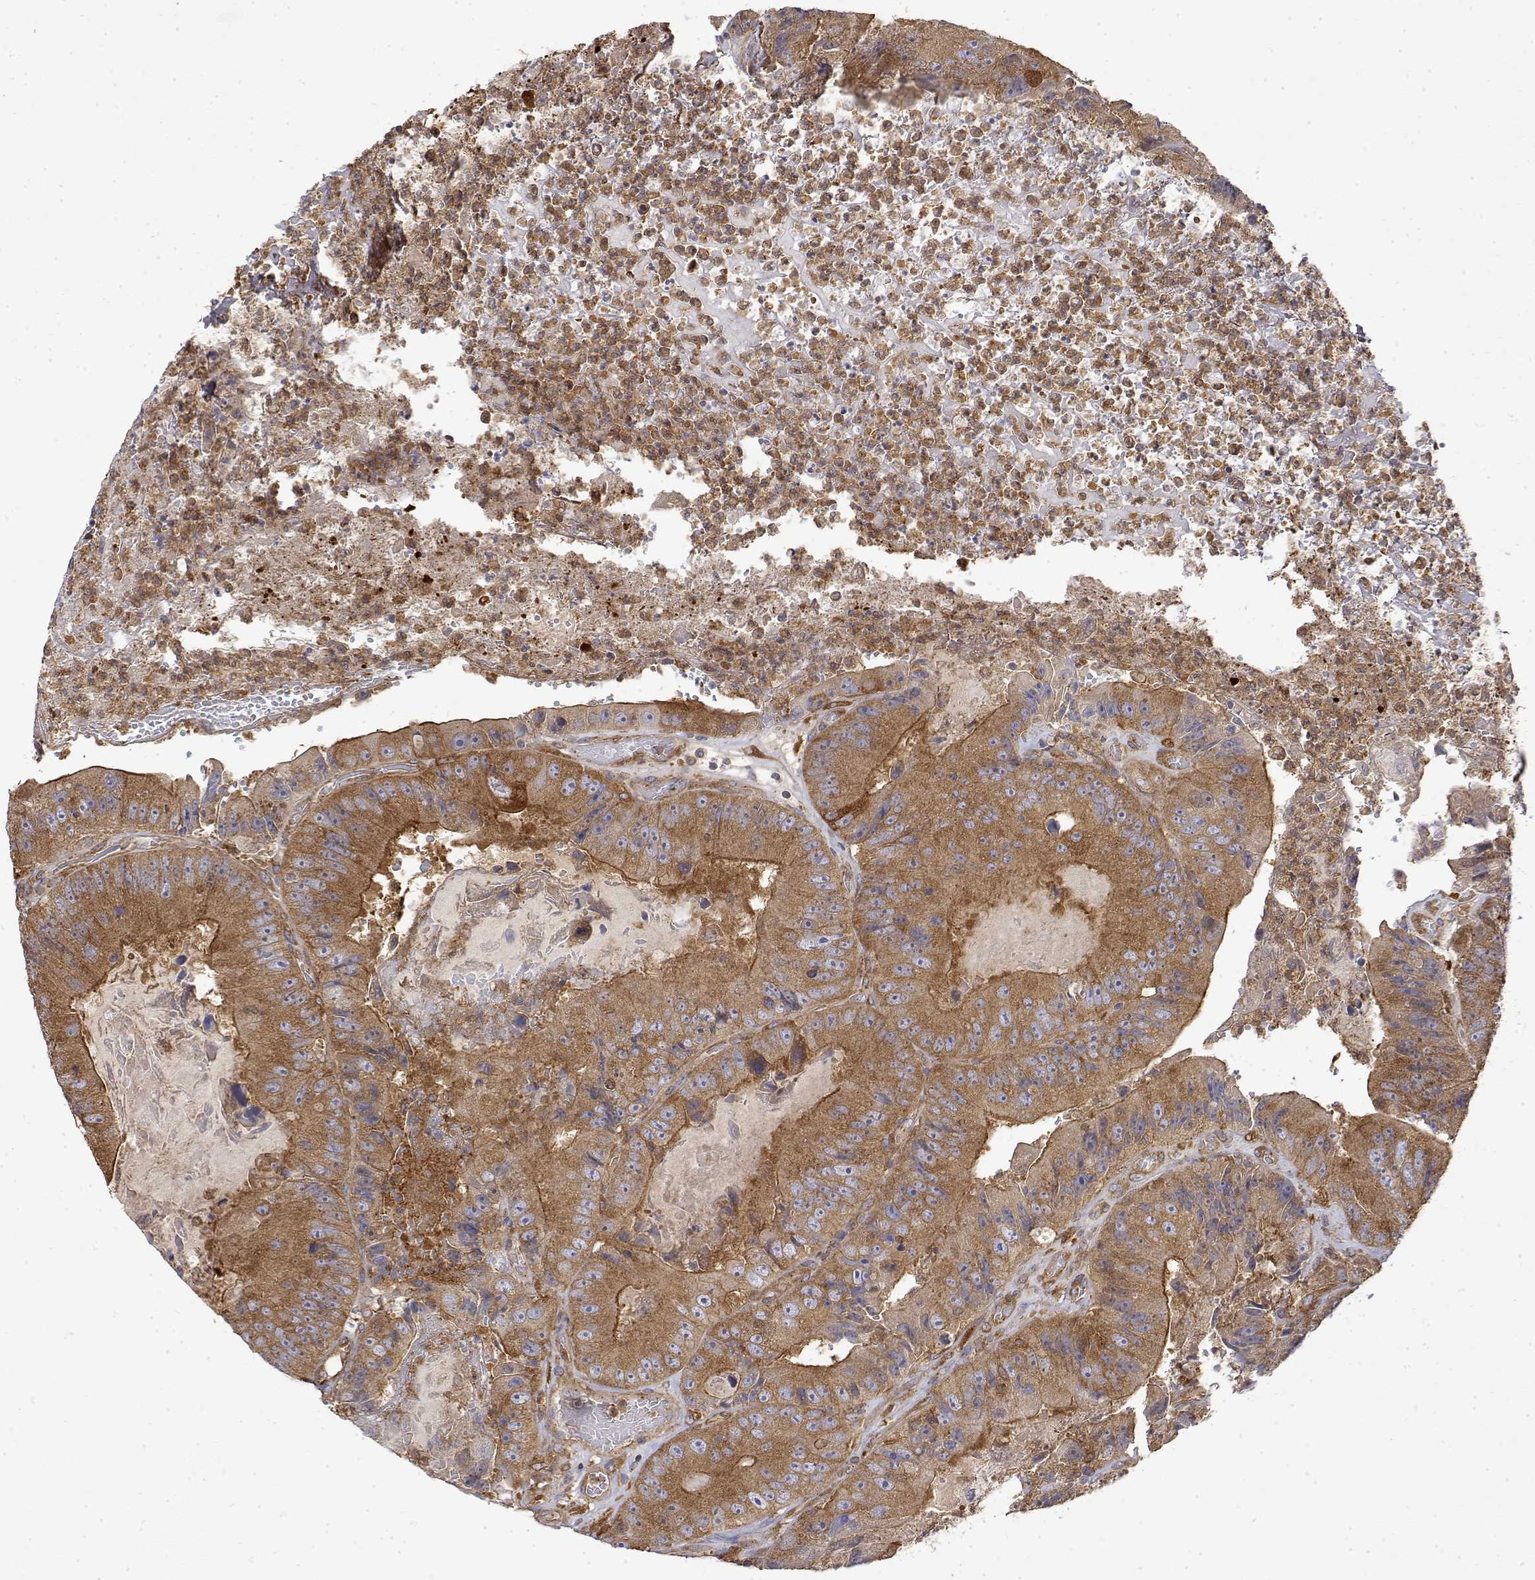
{"staining": {"intensity": "moderate", "quantity": ">75%", "location": "cytoplasmic/membranous"}, "tissue": "colorectal cancer", "cell_type": "Tumor cells", "image_type": "cancer", "snomed": [{"axis": "morphology", "description": "Adenocarcinoma, NOS"}, {"axis": "topography", "description": "Colon"}], "caption": "Colorectal cancer stained with DAB IHC reveals medium levels of moderate cytoplasmic/membranous expression in approximately >75% of tumor cells.", "gene": "PACSIN2", "patient": {"sex": "female", "age": 86}}